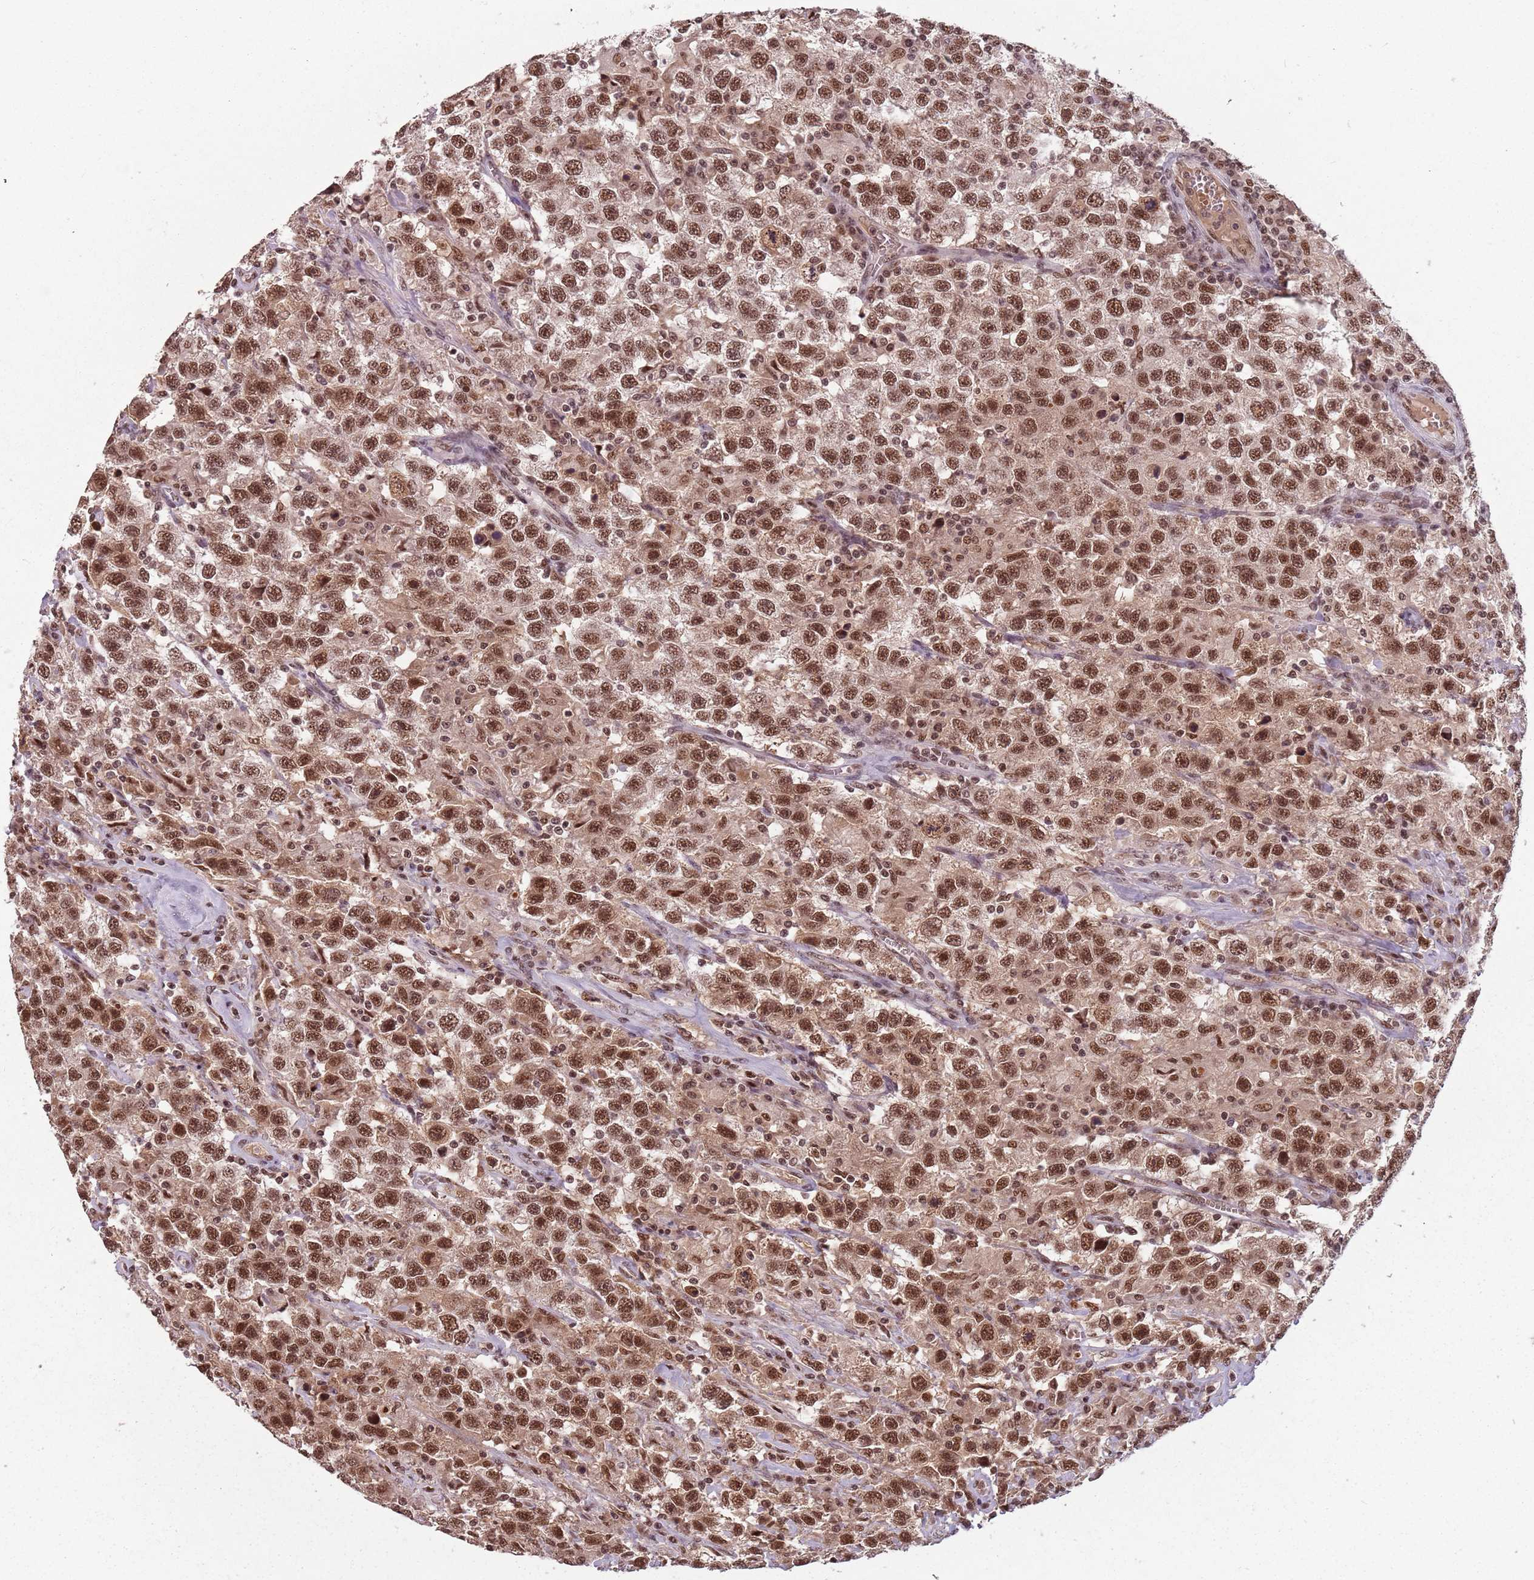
{"staining": {"intensity": "moderate", "quantity": ">75%", "location": "nuclear"}, "tissue": "testis cancer", "cell_type": "Tumor cells", "image_type": "cancer", "snomed": [{"axis": "morphology", "description": "Seminoma, NOS"}, {"axis": "topography", "description": "Testis"}], "caption": "Testis seminoma stained for a protein (brown) demonstrates moderate nuclear positive expression in about >75% of tumor cells.", "gene": "NCBP1", "patient": {"sex": "male", "age": 41}}